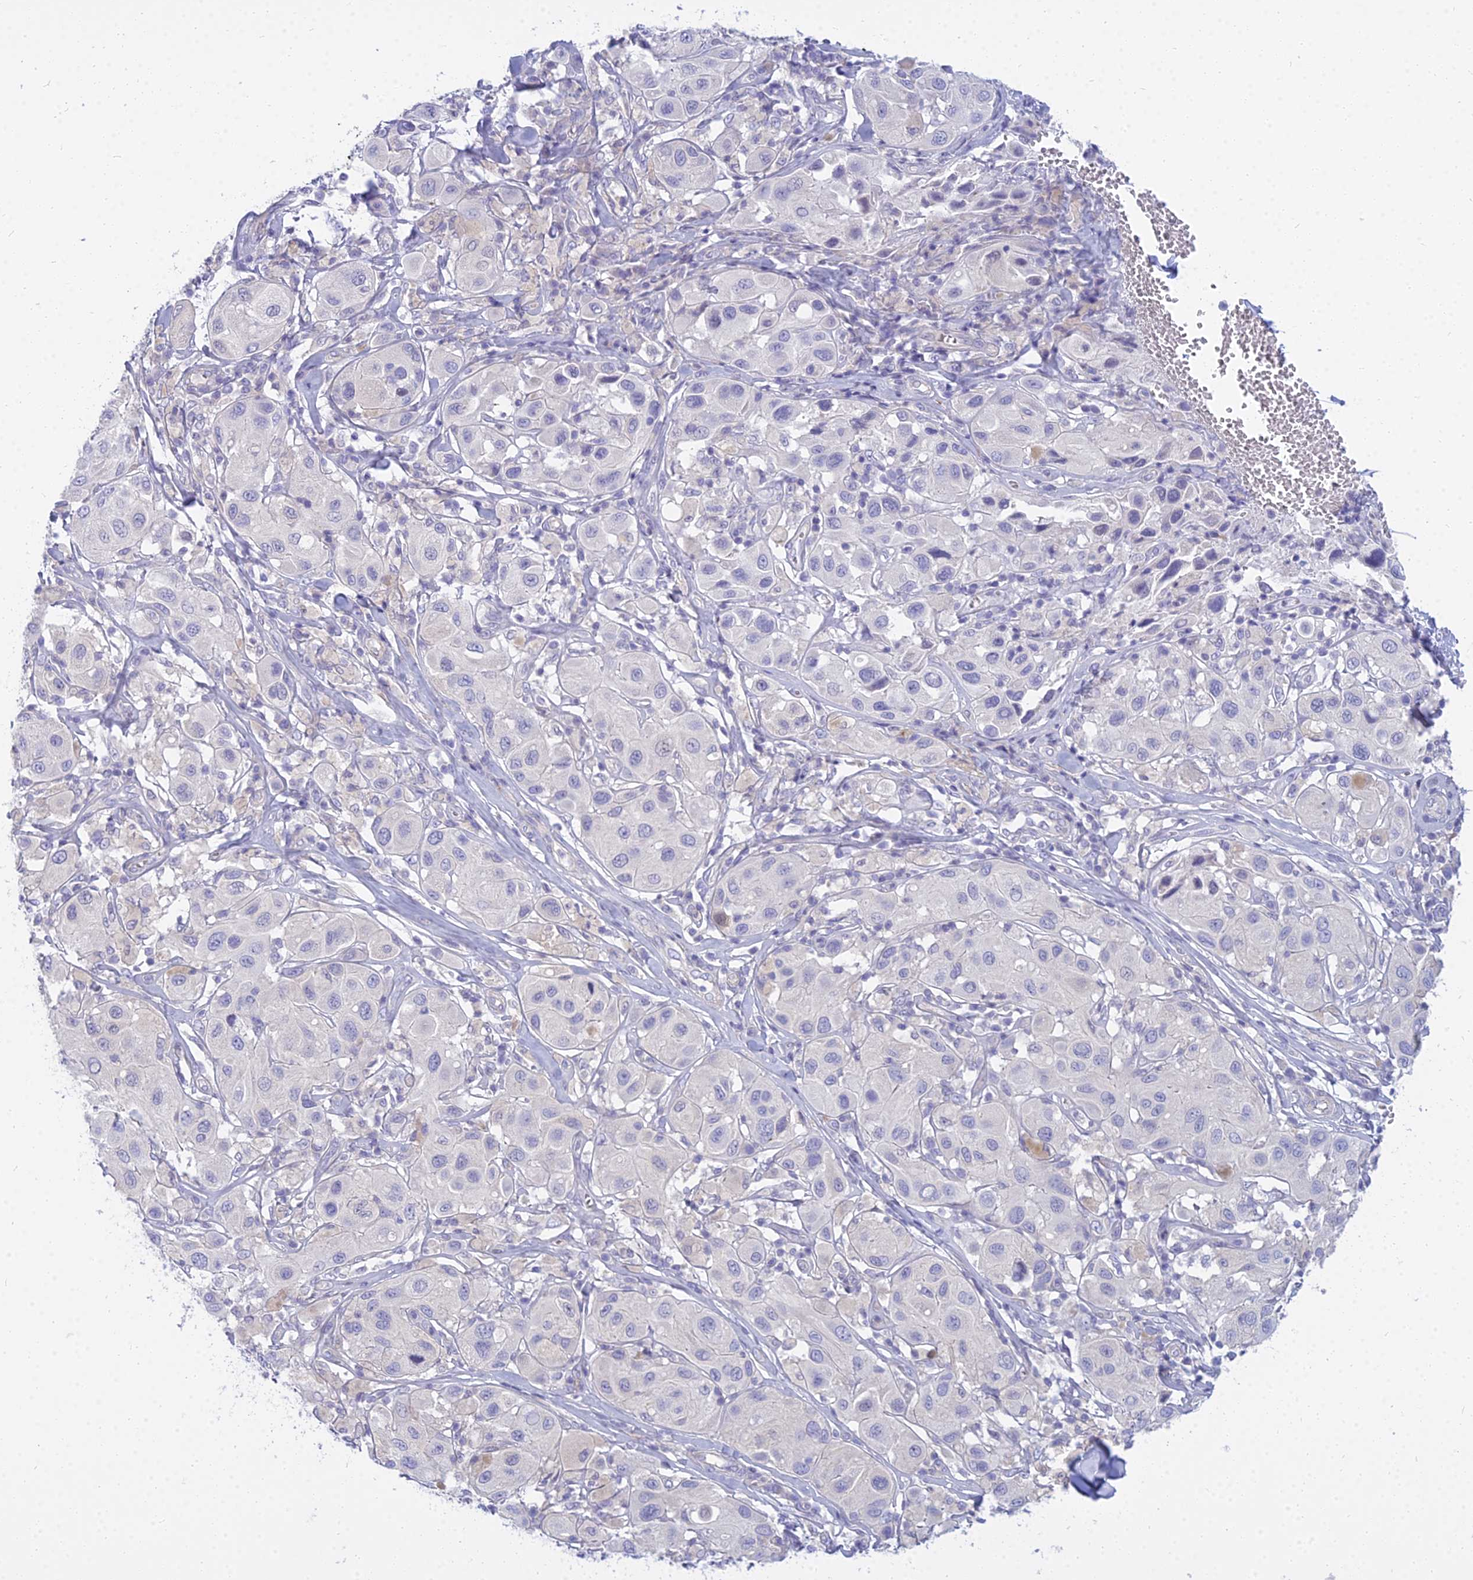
{"staining": {"intensity": "negative", "quantity": "none", "location": "none"}, "tissue": "melanoma", "cell_type": "Tumor cells", "image_type": "cancer", "snomed": [{"axis": "morphology", "description": "Malignant melanoma, Metastatic site"}, {"axis": "topography", "description": "Skin"}], "caption": "An image of malignant melanoma (metastatic site) stained for a protein displays no brown staining in tumor cells.", "gene": "SMIM24", "patient": {"sex": "male", "age": 41}}